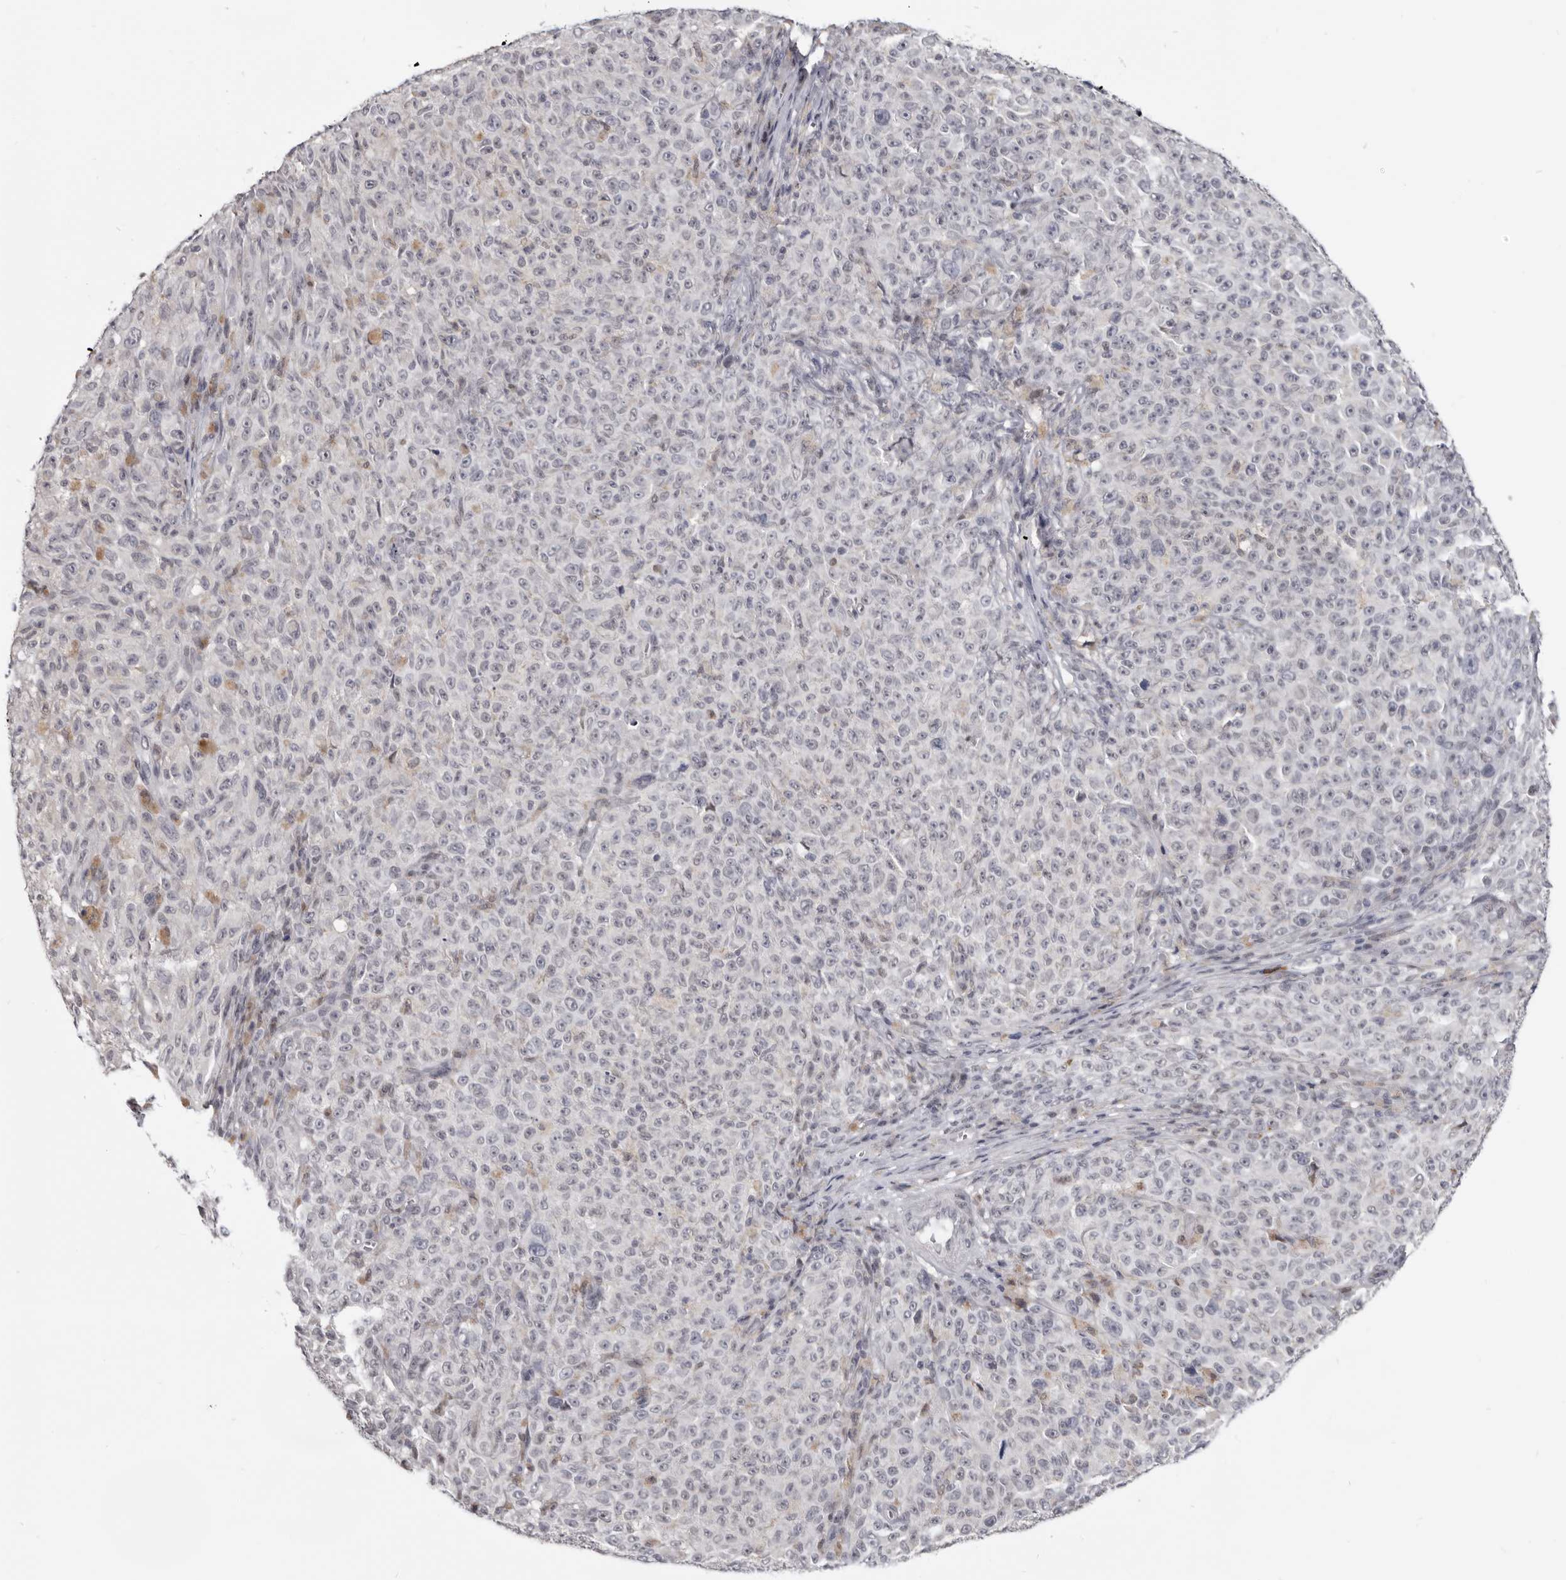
{"staining": {"intensity": "negative", "quantity": "none", "location": "none"}, "tissue": "melanoma", "cell_type": "Tumor cells", "image_type": "cancer", "snomed": [{"axis": "morphology", "description": "Malignant melanoma, NOS"}, {"axis": "topography", "description": "Skin"}], "caption": "Human melanoma stained for a protein using immunohistochemistry shows no expression in tumor cells.", "gene": "CGN", "patient": {"sex": "female", "age": 82}}